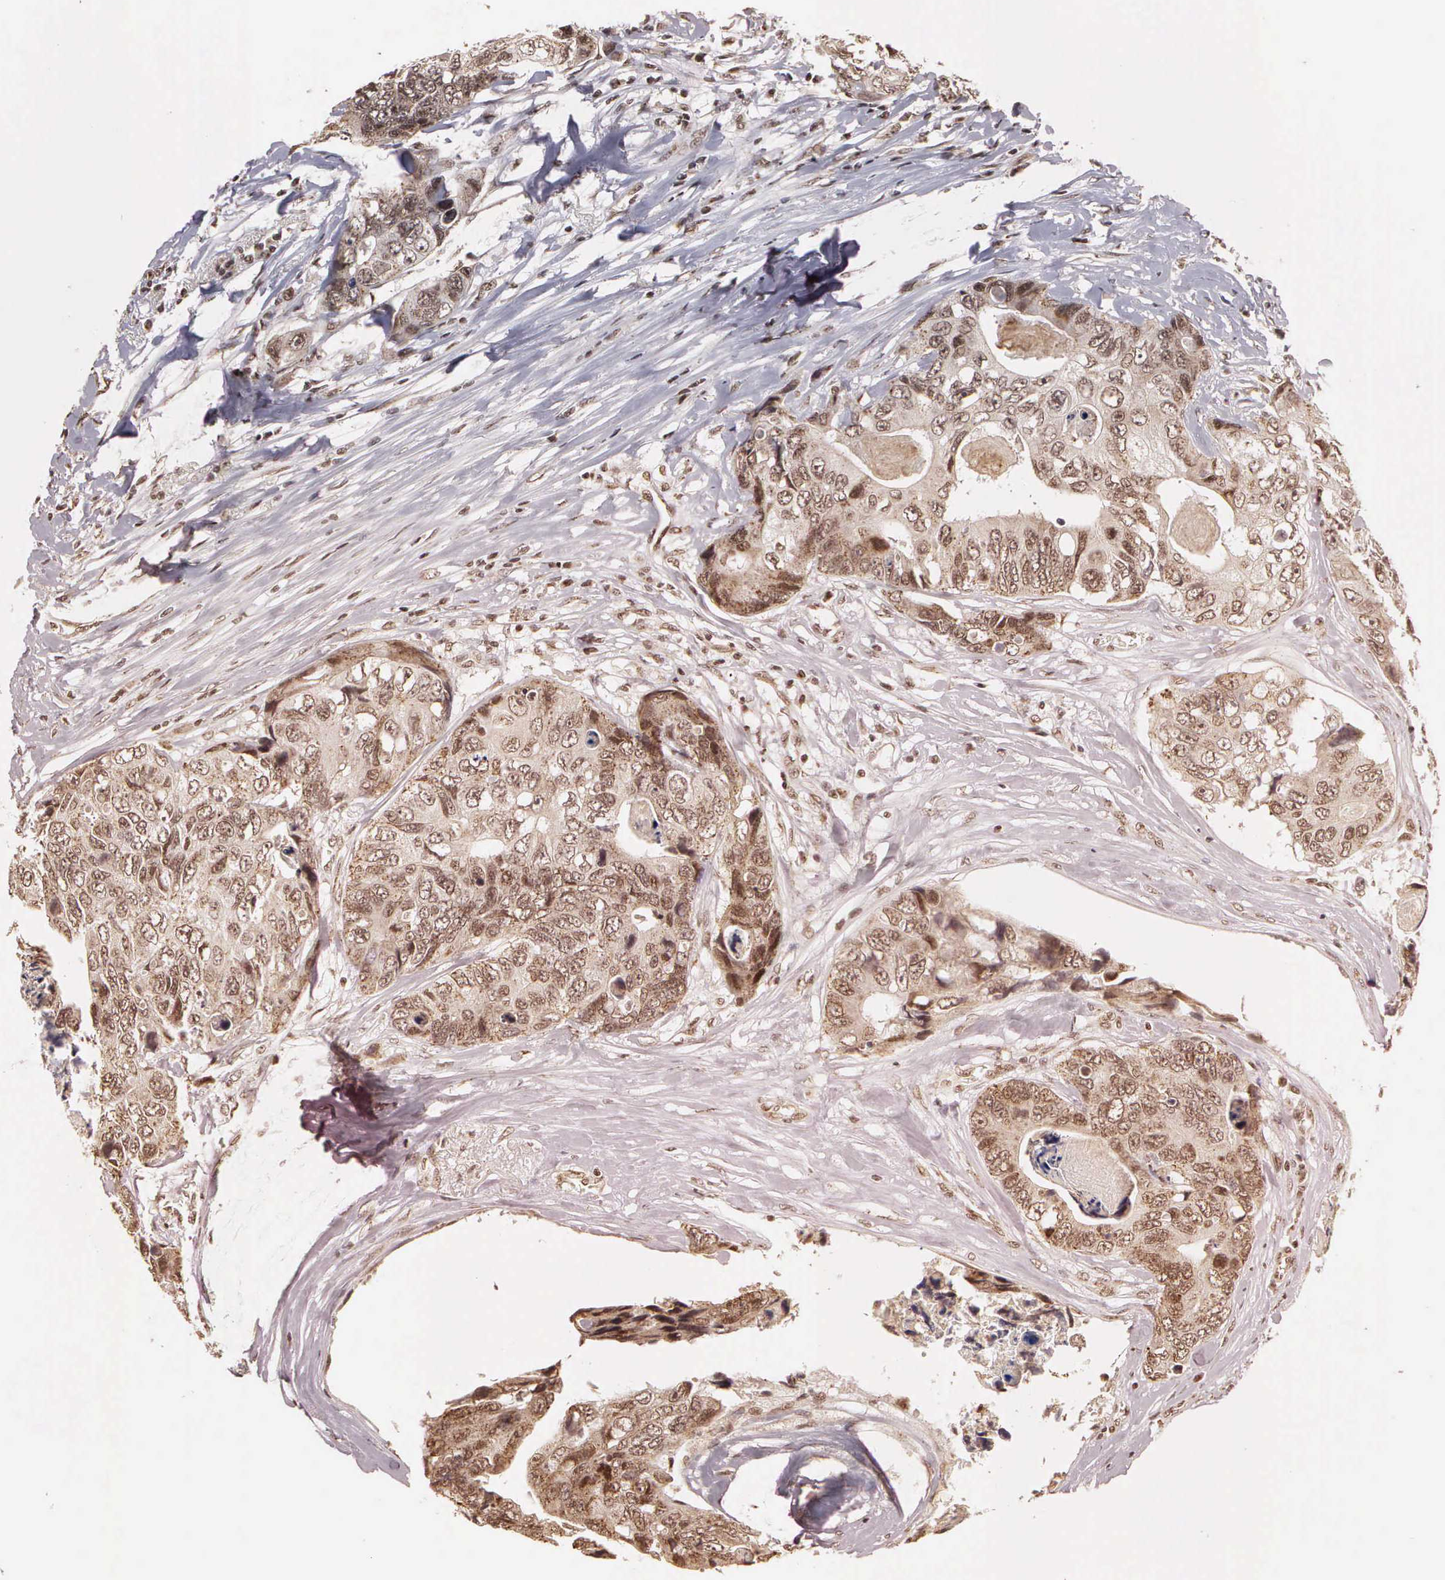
{"staining": {"intensity": "moderate", "quantity": ">75%", "location": "cytoplasmic/membranous,nuclear"}, "tissue": "colorectal cancer", "cell_type": "Tumor cells", "image_type": "cancer", "snomed": [{"axis": "morphology", "description": "Adenocarcinoma, NOS"}, {"axis": "topography", "description": "Colon"}], "caption": "About >75% of tumor cells in colorectal cancer (adenocarcinoma) demonstrate moderate cytoplasmic/membranous and nuclear protein expression as visualized by brown immunohistochemical staining.", "gene": "GTF2A1", "patient": {"sex": "female", "age": 86}}